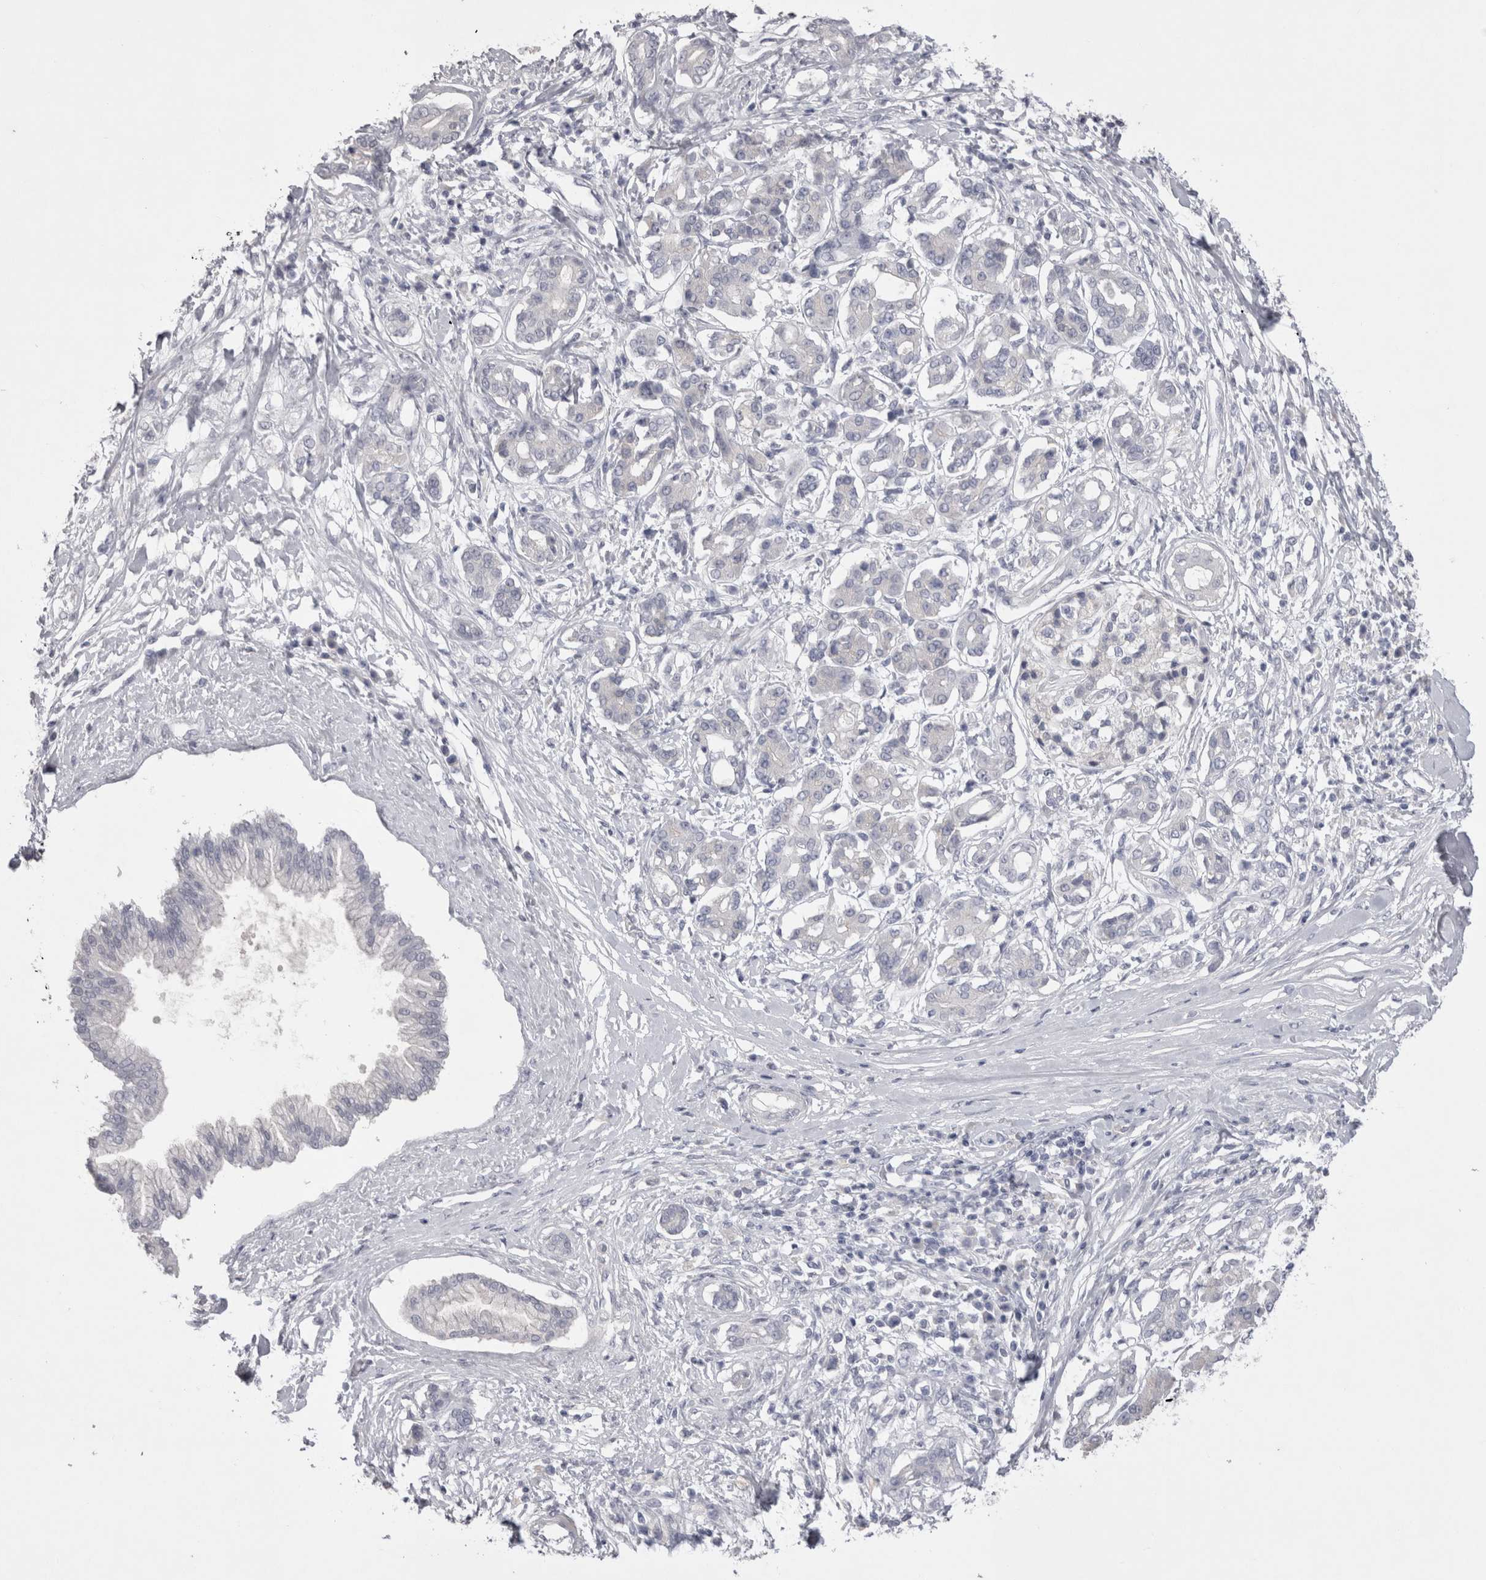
{"staining": {"intensity": "negative", "quantity": "none", "location": "none"}, "tissue": "pancreatic cancer", "cell_type": "Tumor cells", "image_type": "cancer", "snomed": [{"axis": "morphology", "description": "Adenocarcinoma, NOS"}, {"axis": "topography", "description": "Pancreas"}], "caption": "This is an IHC histopathology image of human pancreatic adenocarcinoma. There is no staining in tumor cells.", "gene": "ADAM2", "patient": {"sex": "female", "age": 56}}